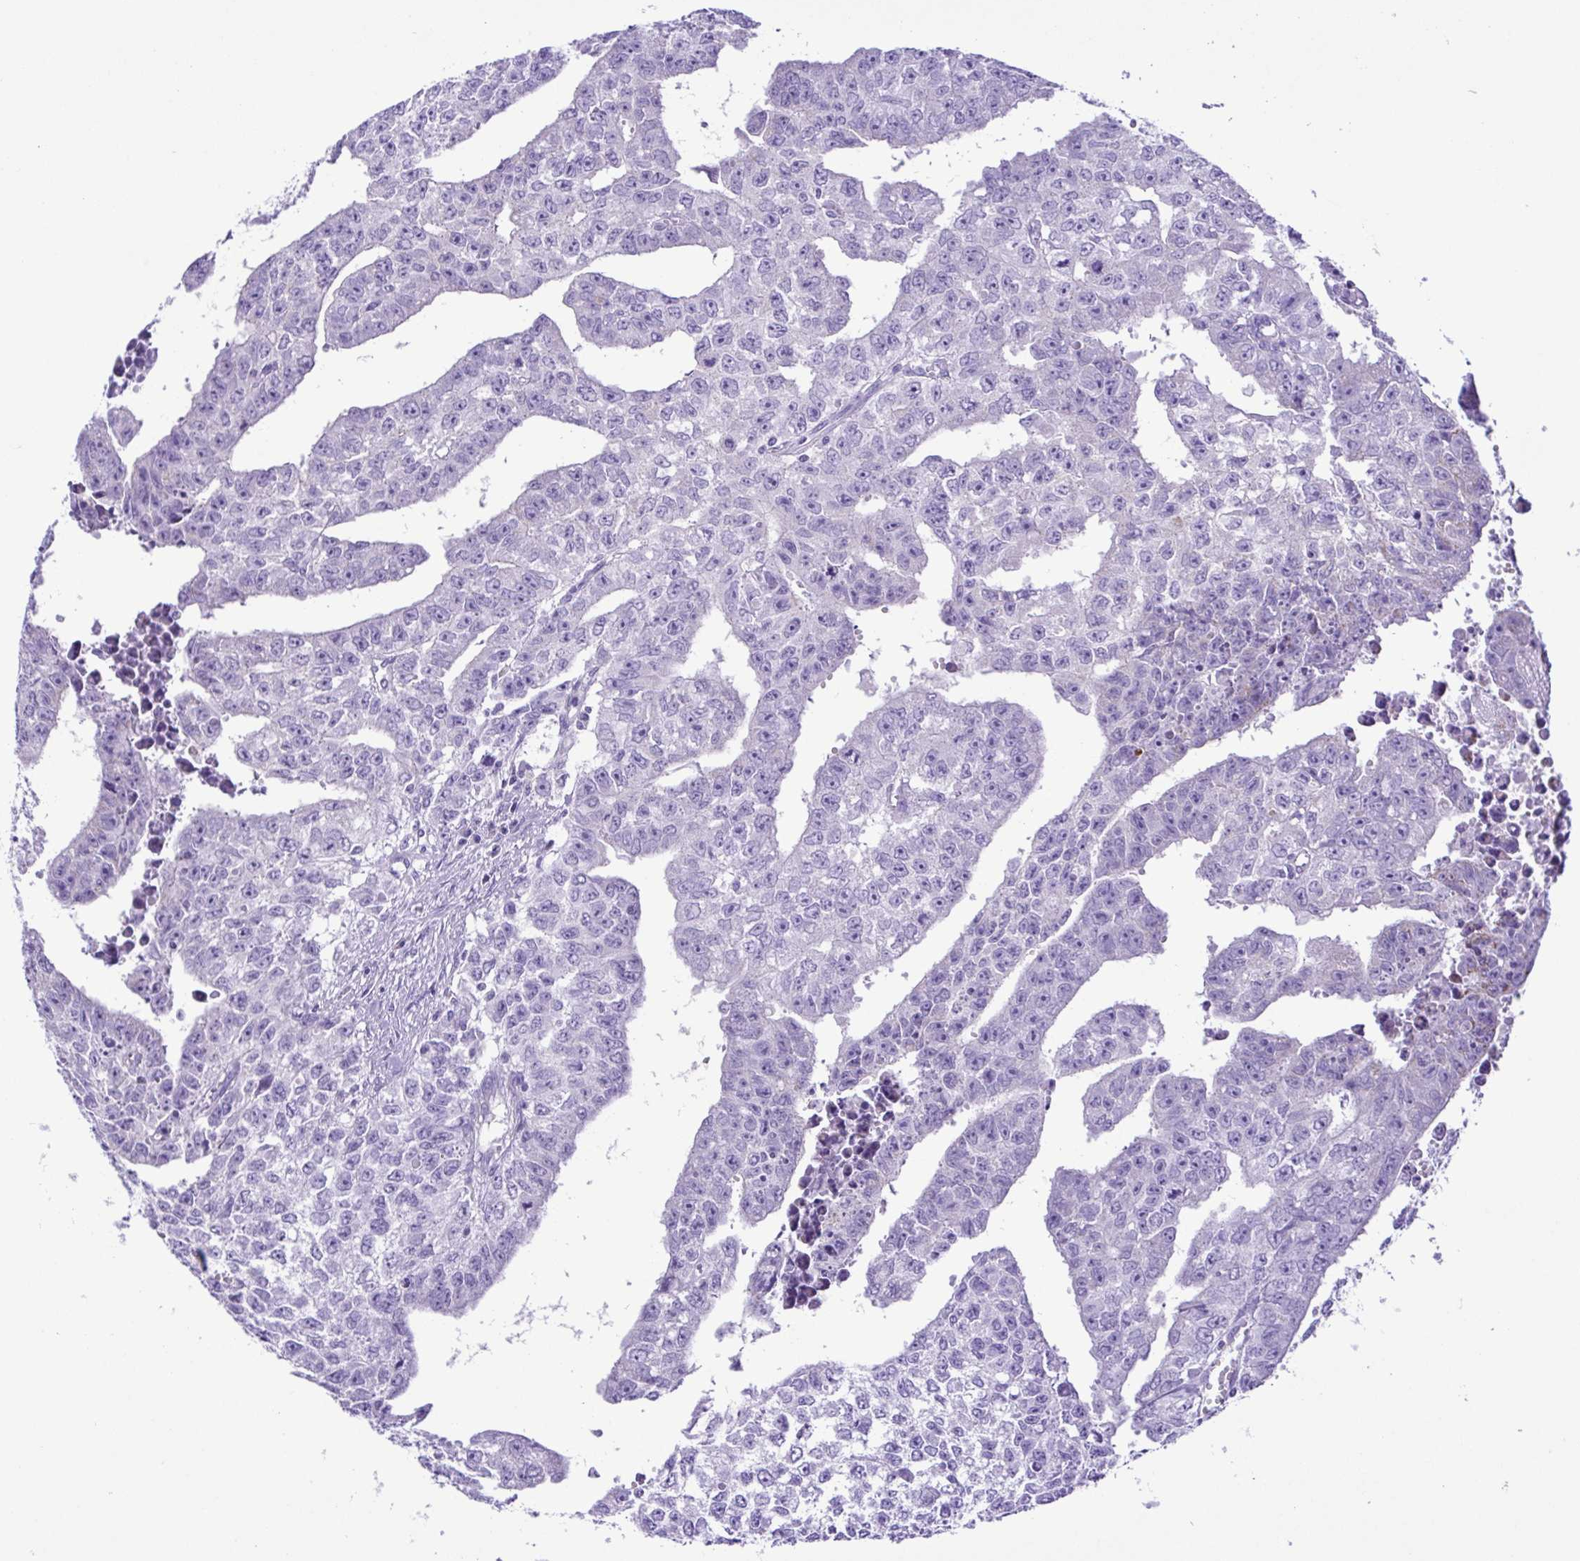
{"staining": {"intensity": "negative", "quantity": "none", "location": "none"}, "tissue": "testis cancer", "cell_type": "Tumor cells", "image_type": "cancer", "snomed": [{"axis": "morphology", "description": "Carcinoma, Embryonal, NOS"}, {"axis": "morphology", "description": "Teratoma, malignant, NOS"}, {"axis": "topography", "description": "Testis"}], "caption": "Tumor cells are negative for protein expression in human testis cancer. (IHC, brightfield microscopy, high magnification).", "gene": "SYT1", "patient": {"sex": "male", "age": 24}}